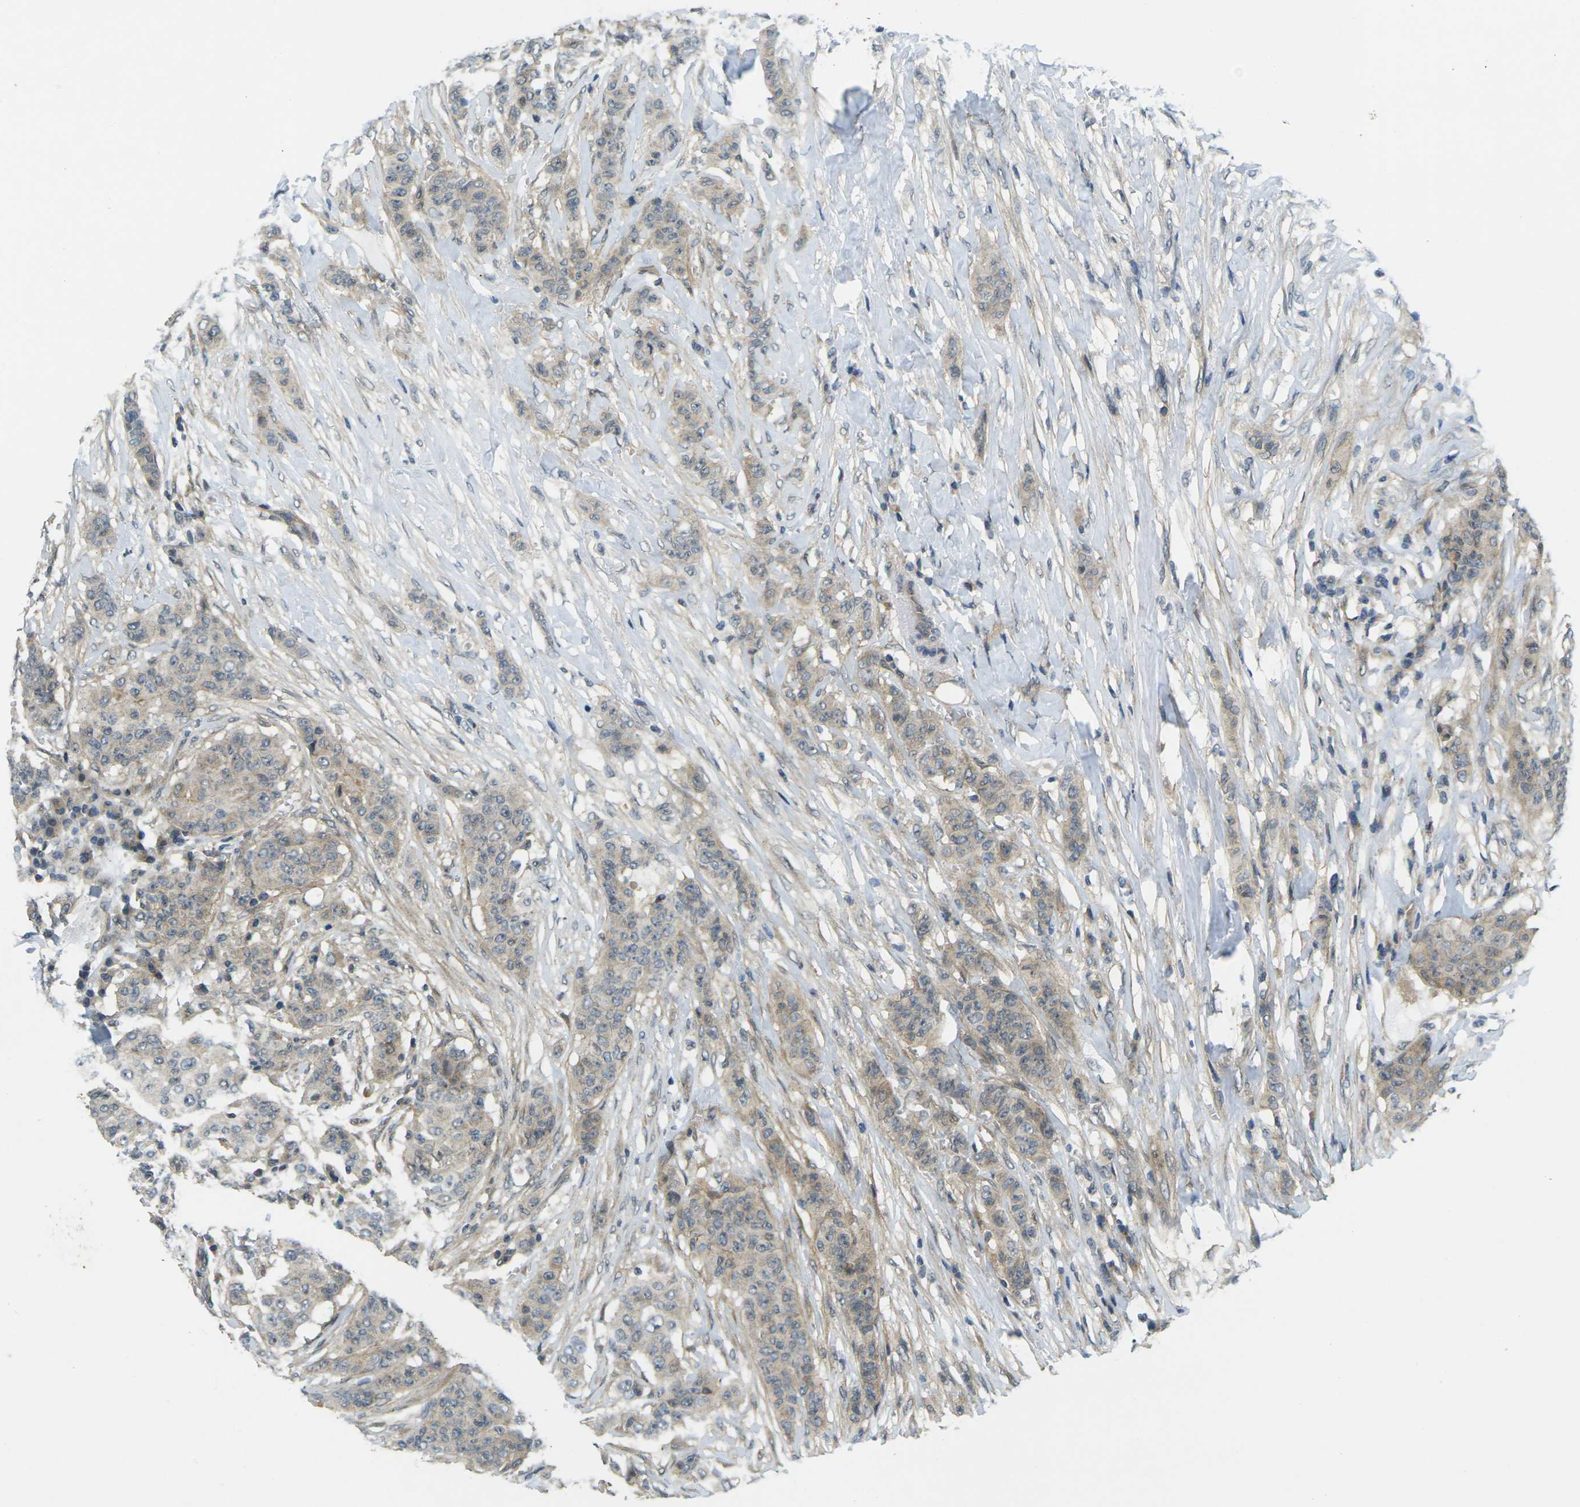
{"staining": {"intensity": "weak", "quantity": ">75%", "location": "cytoplasmic/membranous"}, "tissue": "breast cancer", "cell_type": "Tumor cells", "image_type": "cancer", "snomed": [{"axis": "morphology", "description": "Duct carcinoma"}, {"axis": "topography", "description": "Breast"}], "caption": "Tumor cells exhibit low levels of weak cytoplasmic/membranous expression in approximately >75% of cells in infiltrating ductal carcinoma (breast).", "gene": "KCTD10", "patient": {"sex": "female", "age": 40}}